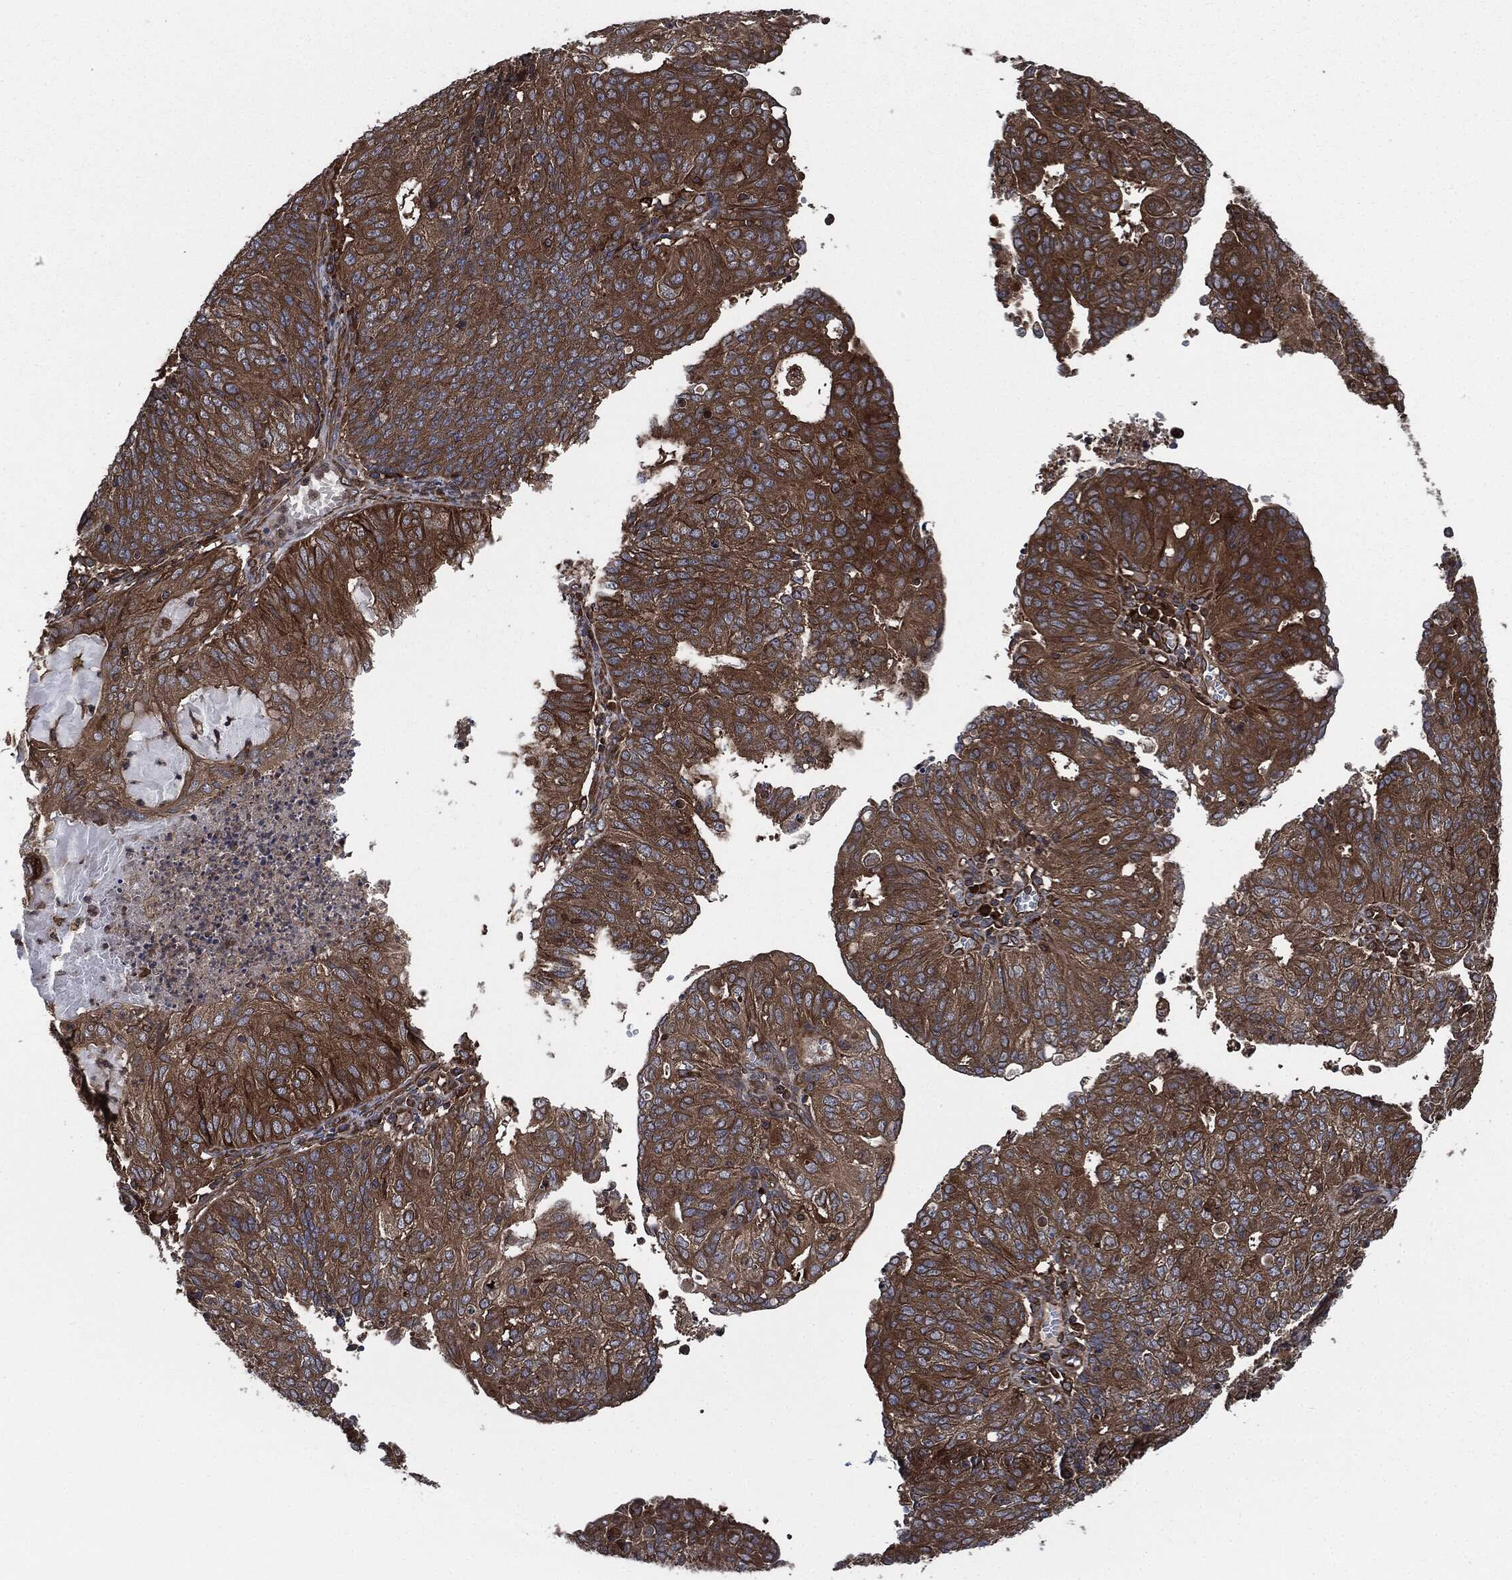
{"staining": {"intensity": "moderate", "quantity": ">75%", "location": "cytoplasmic/membranous"}, "tissue": "endometrial cancer", "cell_type": "Tumor cells", "image_type": "cancer", "snomed": [{"axis": "morphology", "description": "Adenocarcinoma, NOS"}, {"axis": "topography", "description": "Endometrium"}], "caption": "Protein staining of endometrial cancer tissue reveals moderate cytoplasmic/membranous expression in about >75% of tumor cells.", "gene": "RAP1GDS1", "patient": {"sex": "female", "age": 82}}